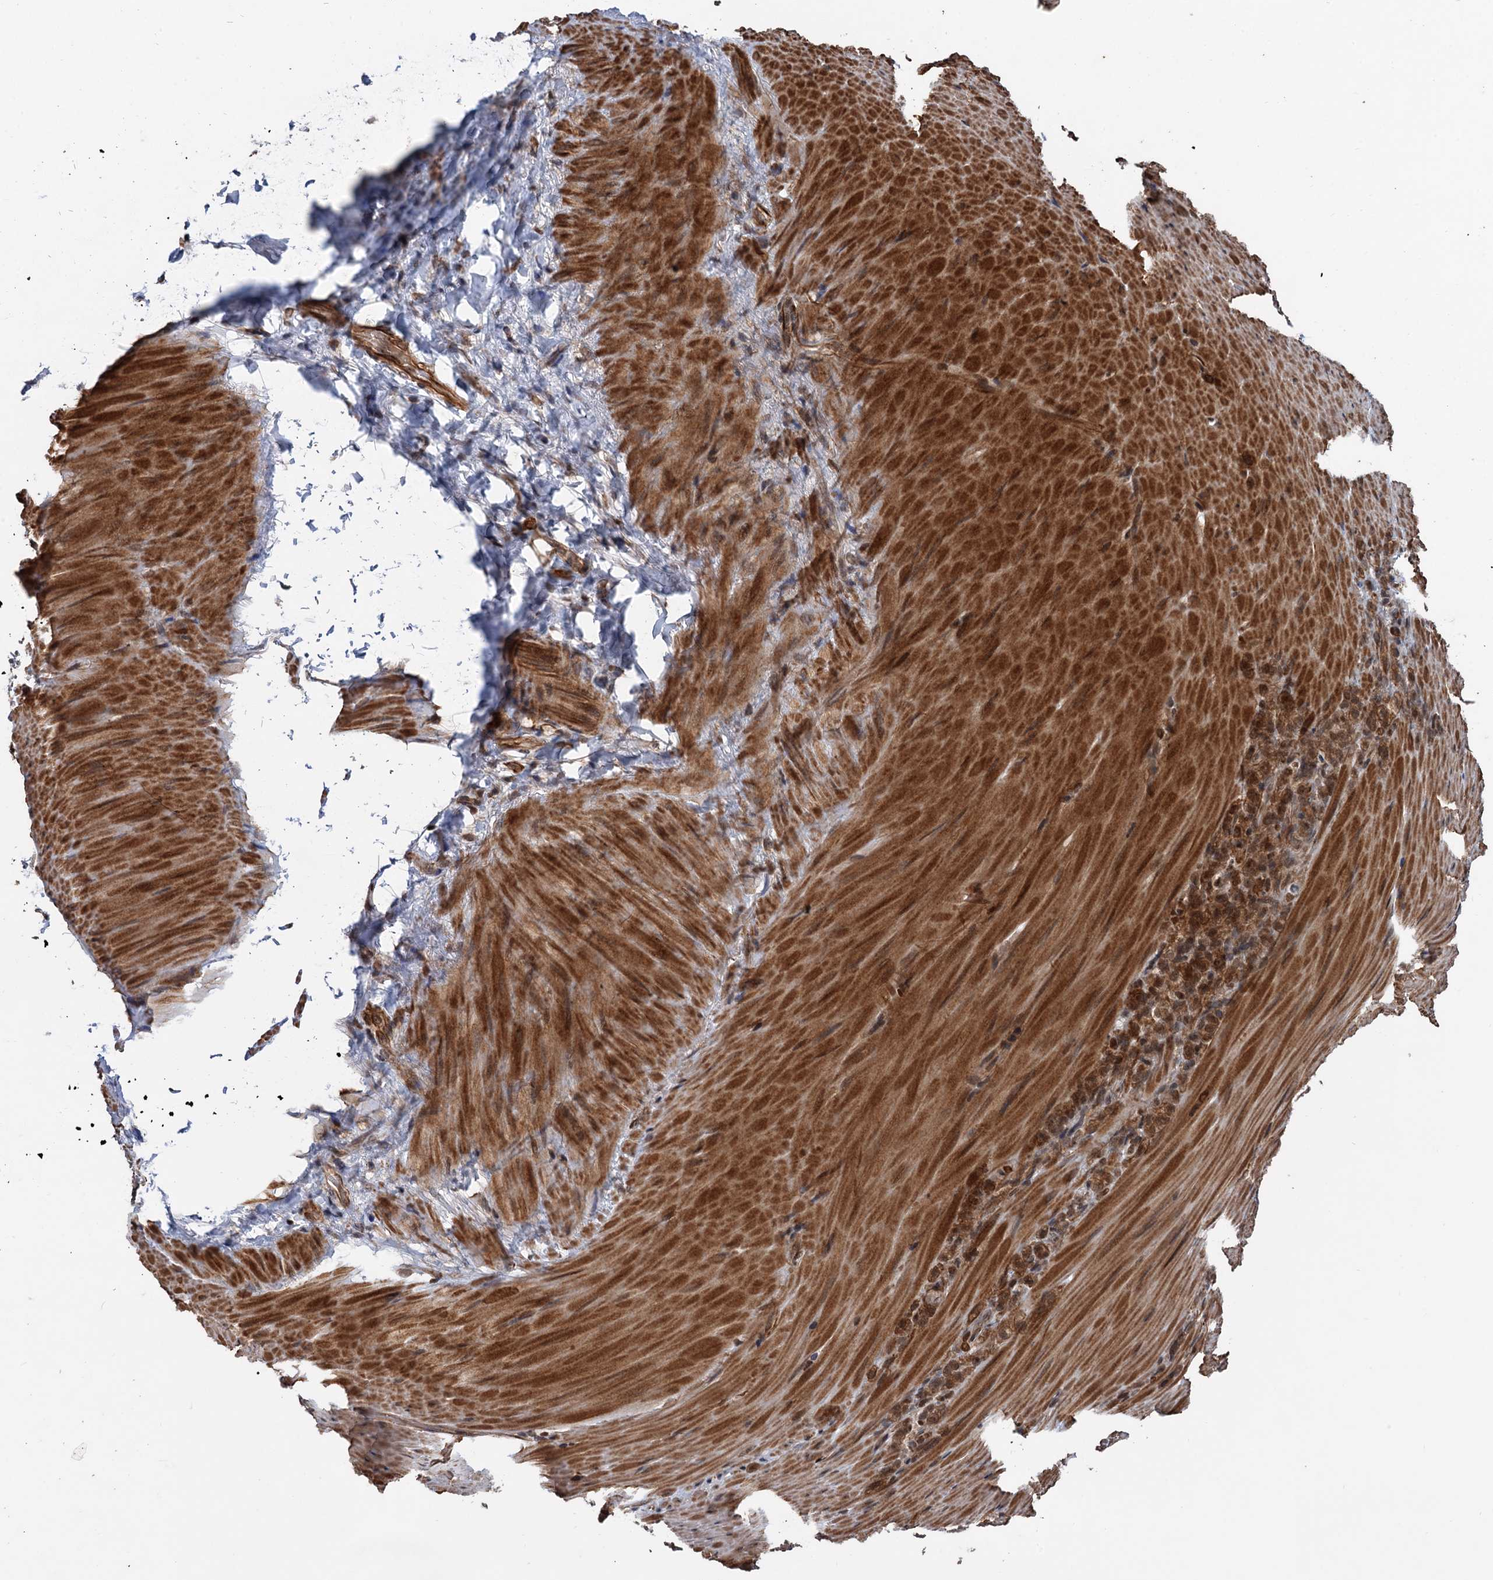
{"staining": {"intensity": "strong", "quantity": ">75%", "location": "cytoplasmic/membranous"}, "tissue": "stomach cancer", "cell_type": "Tumor cells", "image_type": "cancer", "snomed": [{"axis": "morphology", "description": "Normal tissue, NOS"}, {"axis": "morphology", "description": "Adenocarcinoma, NOS"}, {"axis": "topography", "description": "Stomach"}], "caption": "The micrograph exhibits immunohistochemical staining of stomach adenocarcinoma. There is strong cytoplasmic/membranous positivity is present in approximately >75% of tumor cells. Using DAB (brown) and hematoxylin (blue) stains, captured at high magnification using brightfield microscopy.", "gene": "TTC31", "patient": {"sex": "male", "age": 82}}